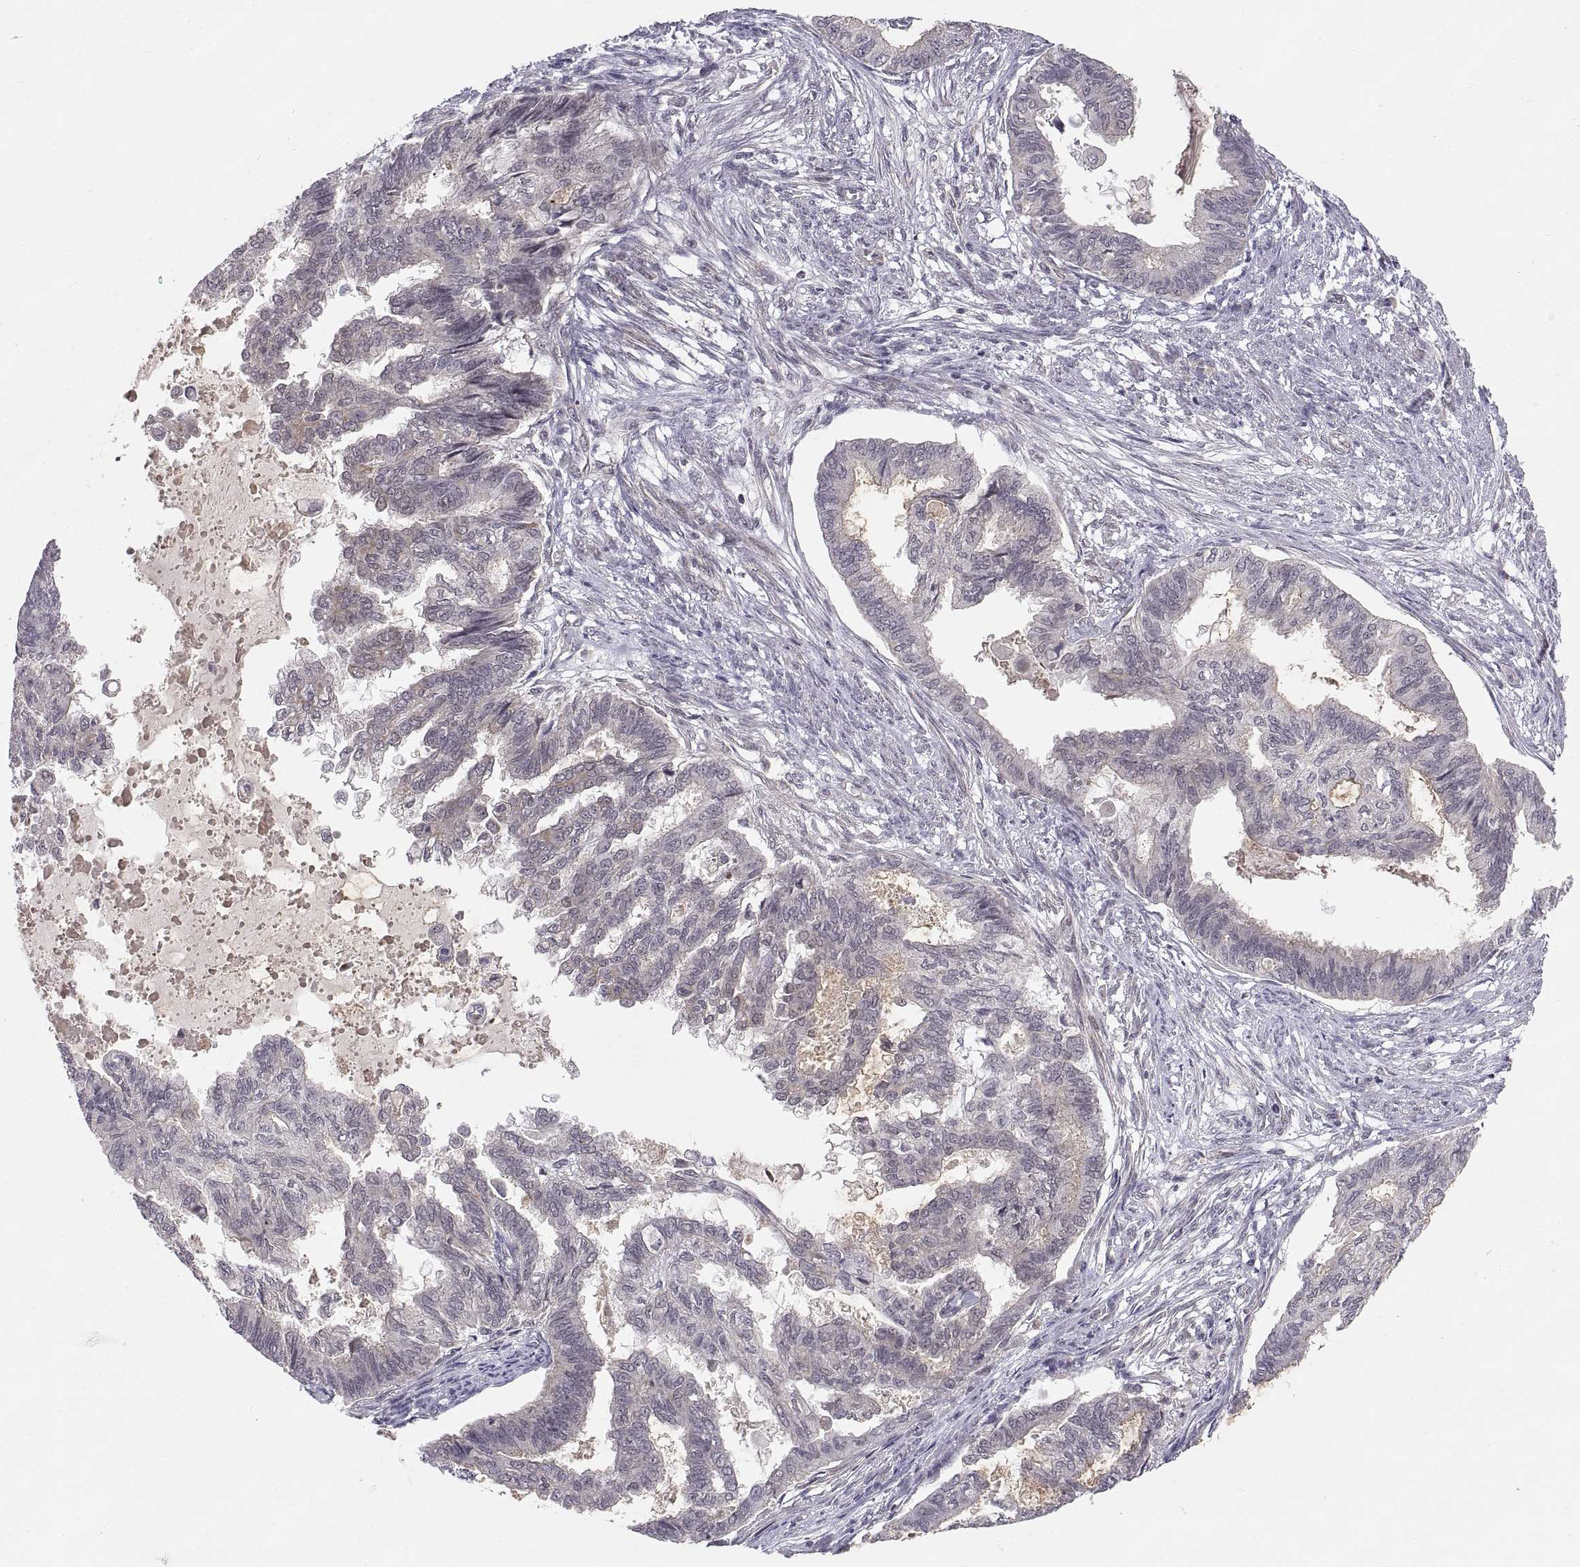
{"staining": {"intensity": "weak", "quantity": "<25%", "location": "cytoplasmic/membranous"}, "tissue": "endometrial cancer", "cell_type": "Tumor cells", "image_type": "cancer", "snomed": [{"axis": "morphology", "description": "Adenocarcinoma, NOS"}, {"axis": "topography", "description": "Endometrium"}], "caption": "IHC histopathology image of neoplastic tissue: adenocarcinoma (endometrial) stained with DAB exhibits no significant protein positivity in tumor cells.", "gene": "ABL2", "patient": {"sex": "female", "age": 86}}